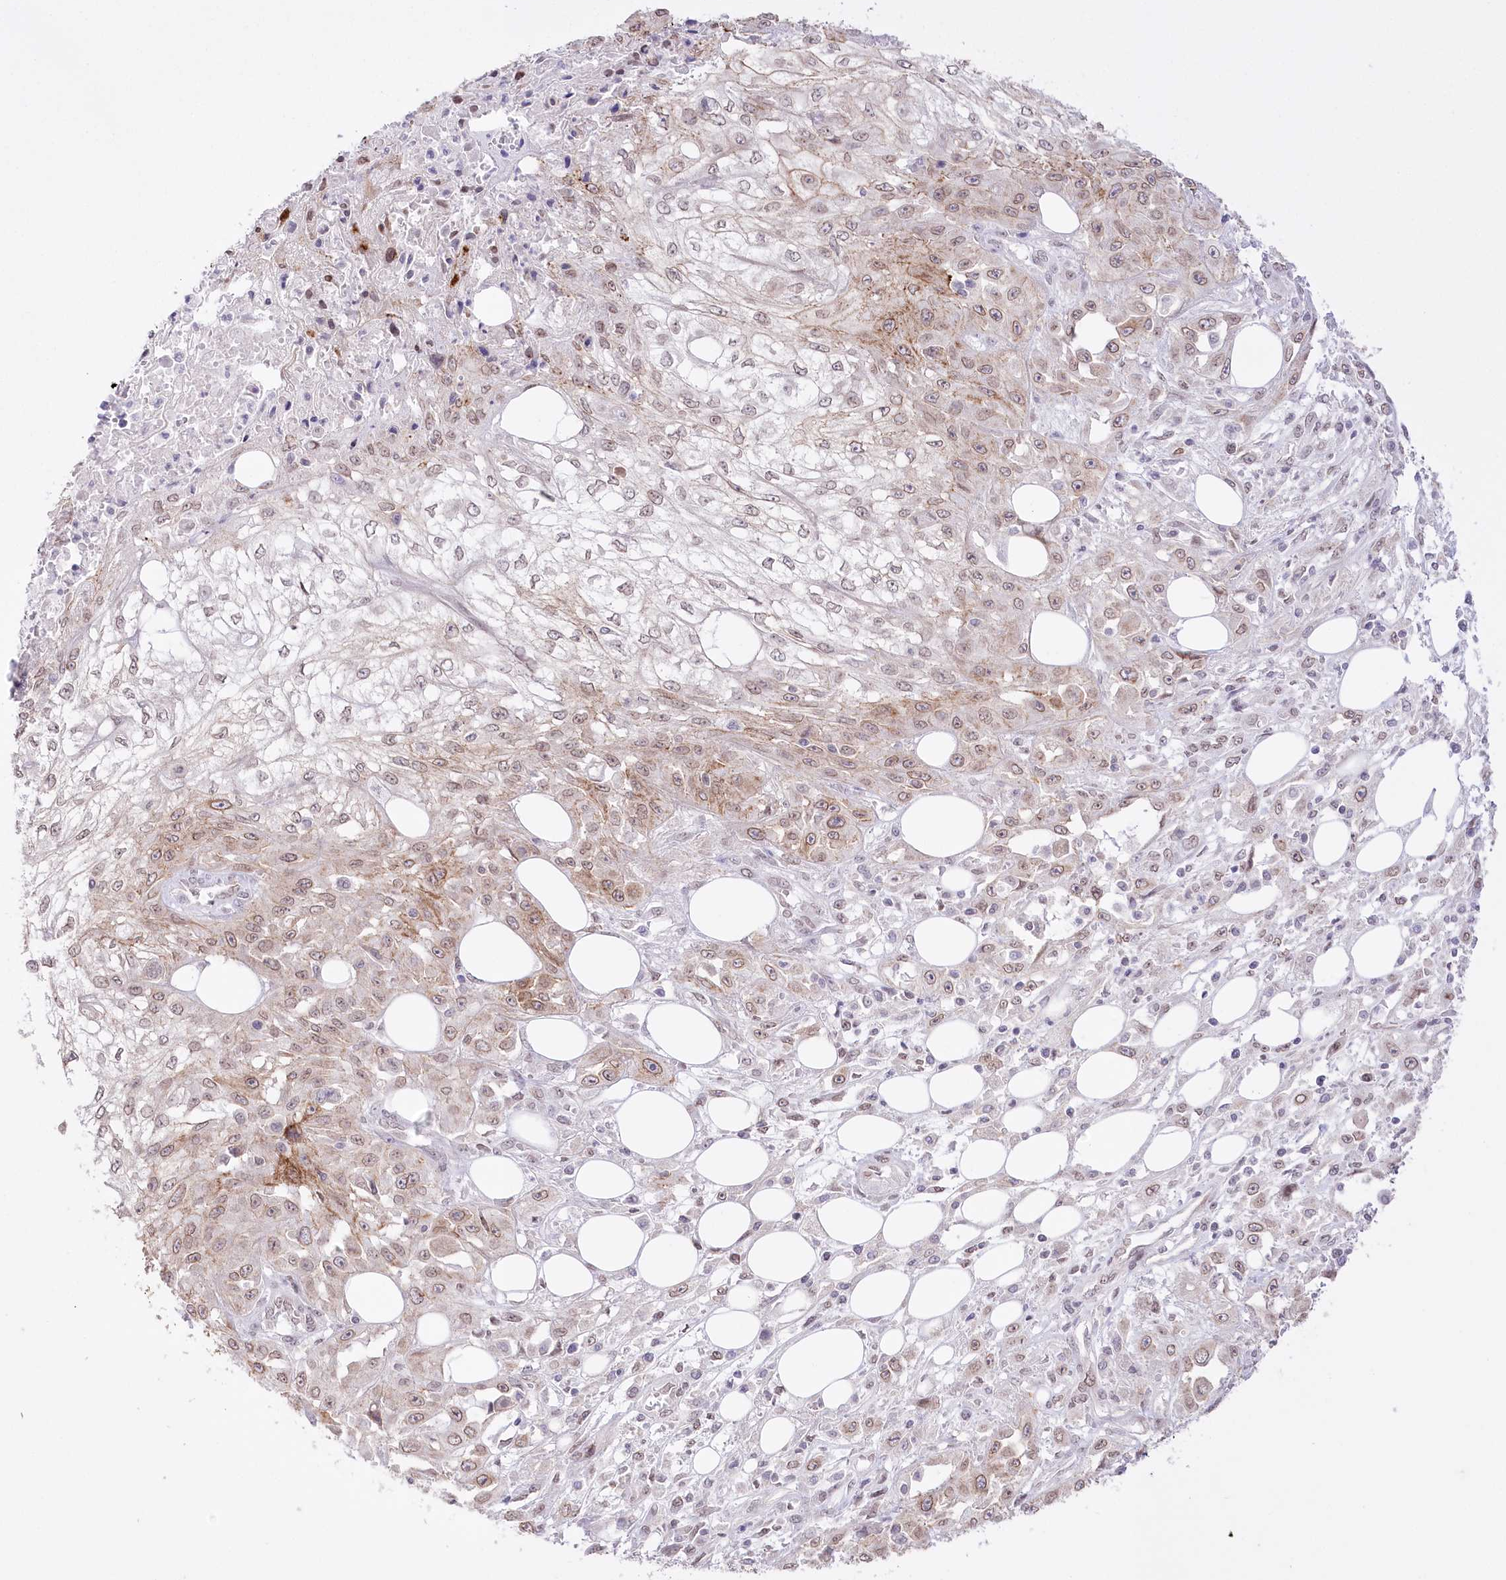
{"staining": {"intensity": "moderate", "quantity": "<25%", "location": "cytoplasmic/membranous,nuclear"}, "tissue": "skin cancer", "cell_type": "Tumor cells", "image_type": "cancer", "snomed": [{"axis": "morphology", "description": "Squamous cell carcinoma, NOS"}, {"axis": "morphology", "description": "Squamous cell carcinoma, metastatic, NOS"}, {"axis": "topography", "description": "Skin"}, {"axis": "topography", "description": "Lymph node"}], "caption": "Moderate cytoplasmic/membranous and nuclear positivity is appreciated in about <25% of tumor cells in skin cancer (squamous cell carcinoma).", "gene": "SLC39A10", "patient": {"sex": "male", "age": 75}}